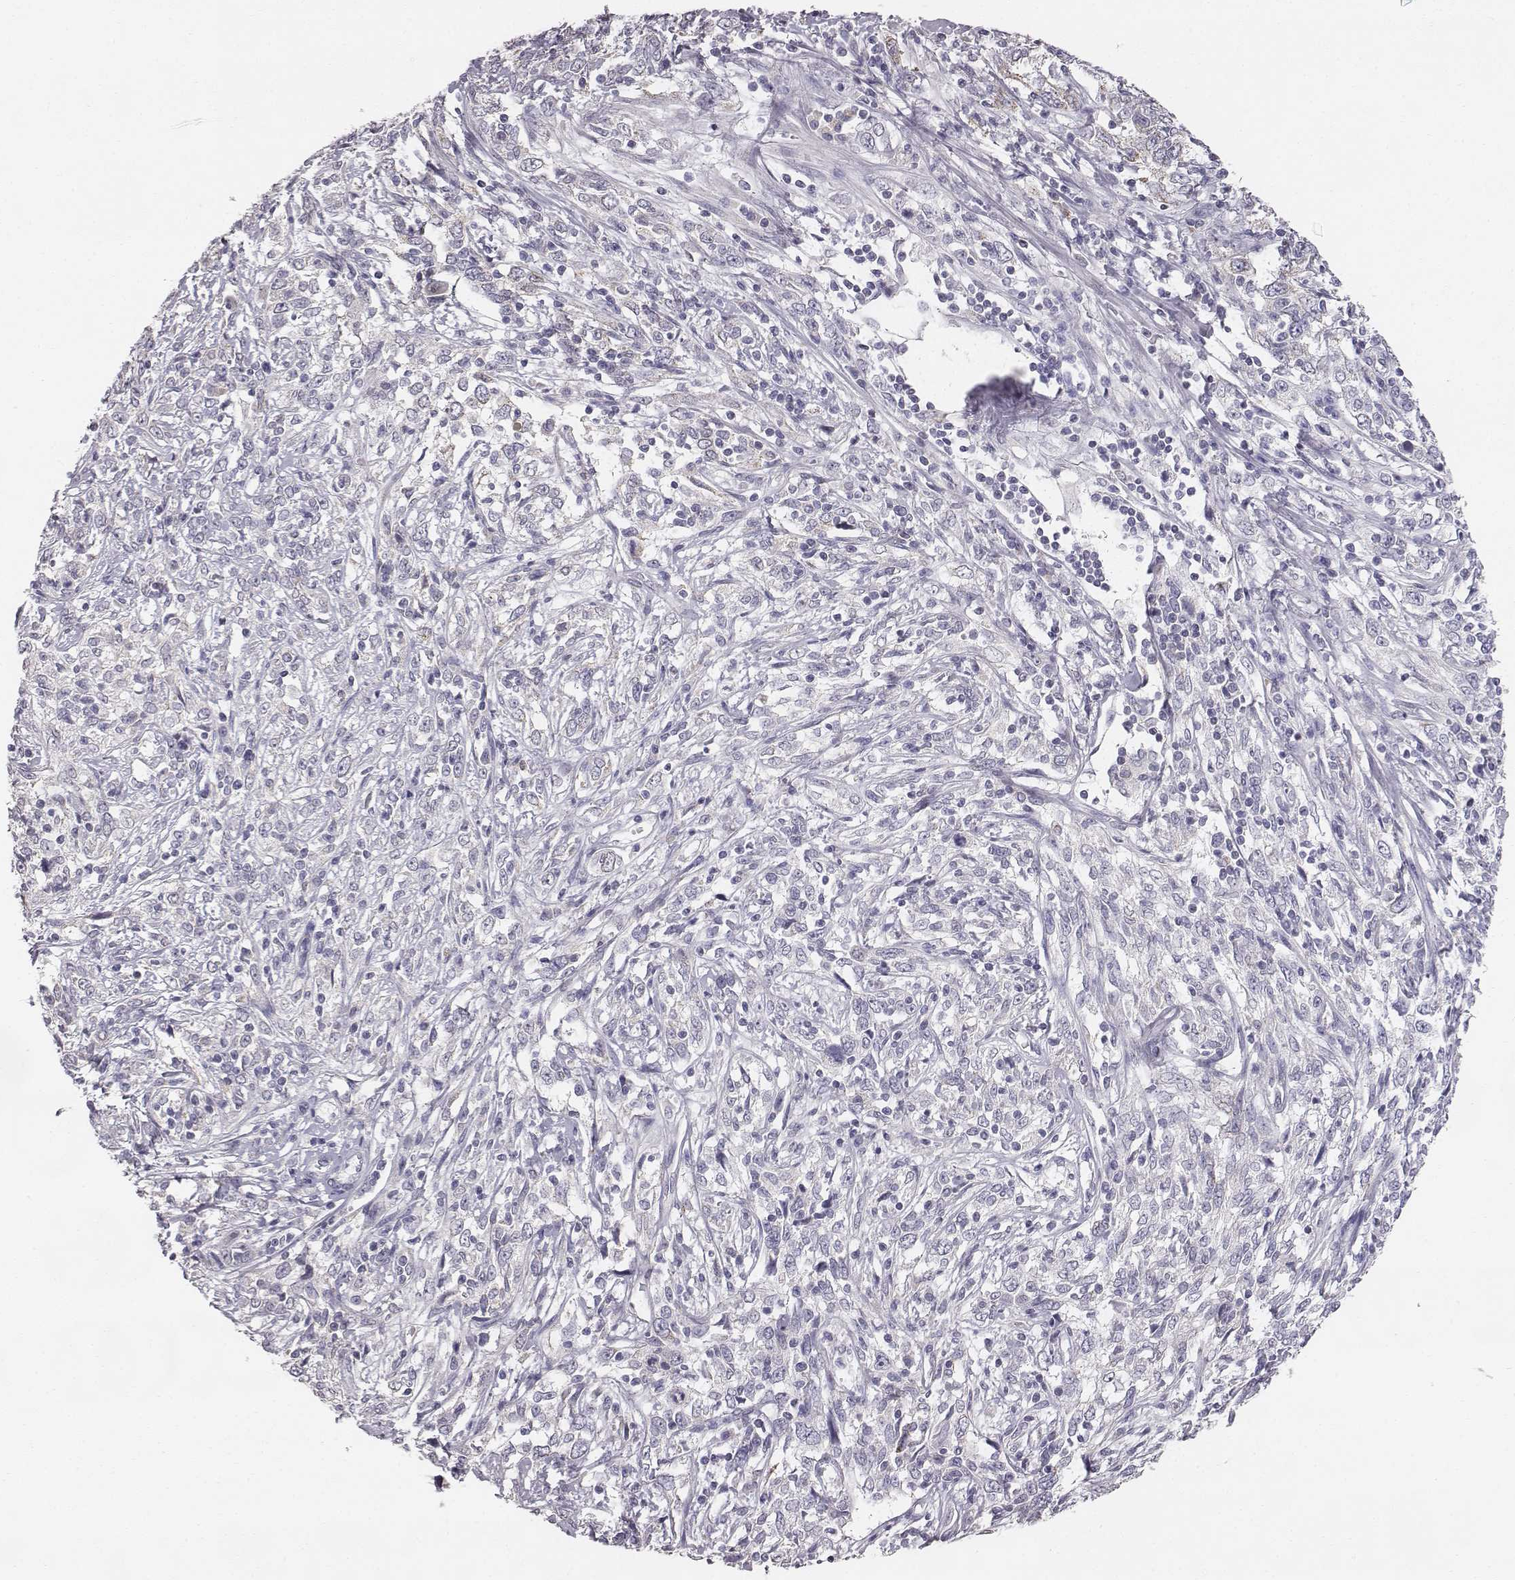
{"staining": {"intensity": "weak", "quantity": "25%-75%", "location": "cytoplasmic/membranous"}, "tissue": "cervical cancer", "cell_type": "Tumor cells", "image_type": "cancer", "snomed": [{"axis": "morphology", "description": "Adenocarcinoma, NOS"}, {"axis": "topography", "description": "Cervix"}], "caption": "Weak cytoplasmic/membranous positivity for a protein is identified in approximately 25%-75% of tumor cells of adenocarcinoma (cervical) using immunohistochemistry (IHC).", "gene": "ABCD3", "patient": {"sex": "female", "age": 40}}